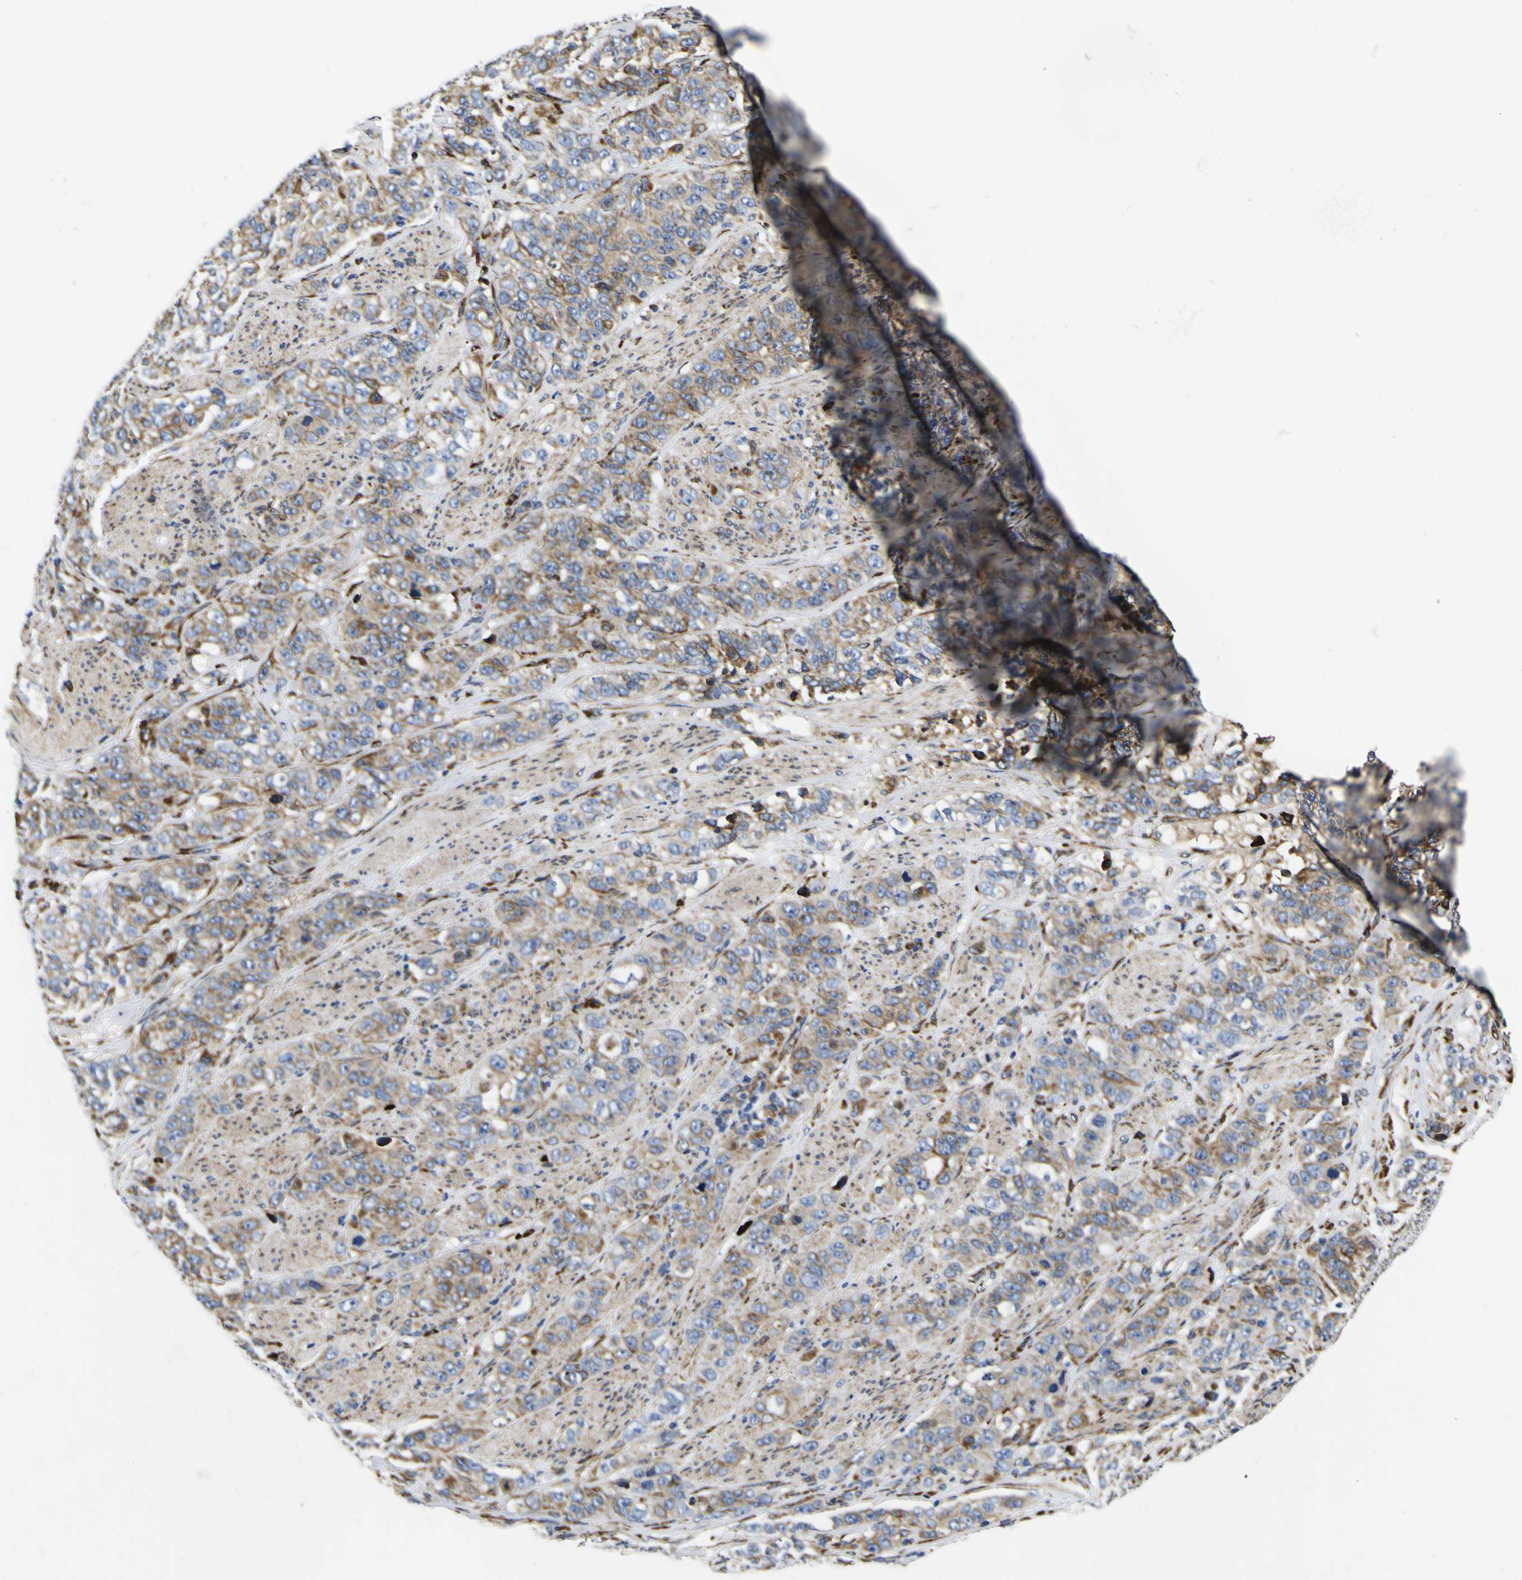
{"staining": {"intensity": "moderate", "quantity": ">75%", "location": "cytoplasmic/membranous"}, "tissue": "stomach cancer", "cell_type": "Tumor cells", "image_type": "cancer", "snomed": [{"axis": "morphology", "description": "Adenocarcinoma, NOS"}, {"axis": "topography", "description": "Stomach"}], "caption": "Immunohistochemical staining of human adenocarcinoma (stomach) shows moderate cytoplasmic/membranous protein expression in approximately >75% of tumor cells. The staining was performed using DAB, with brown indicating positive protein expression. Nuclei are stained blue with hematoxylin.", "gene": "SCD", "patient": {"sex": "male", "age": 48}}